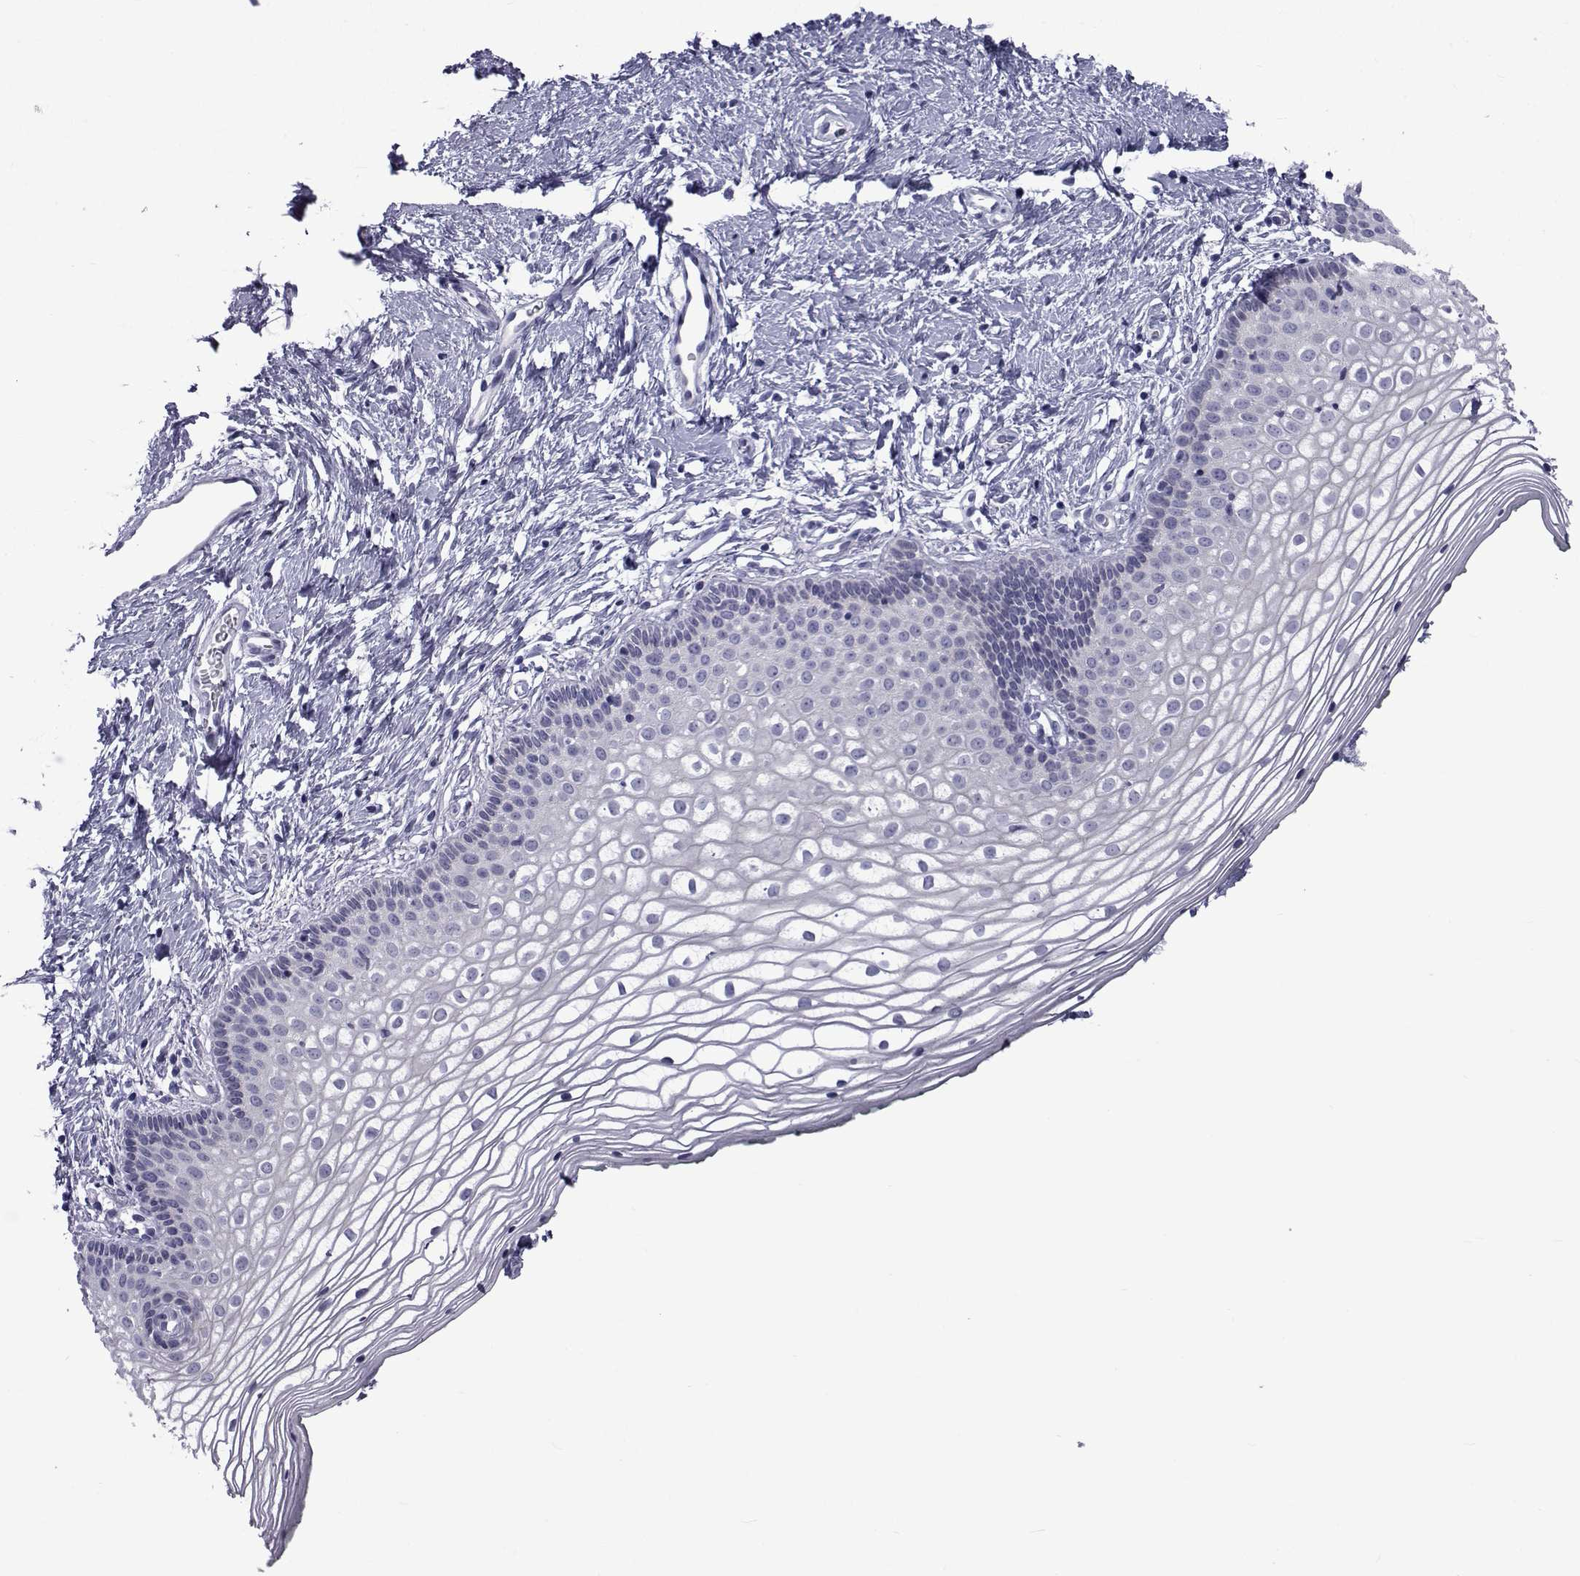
{"staining": {"intensity": "negative", "quantity": "none", "location": "none"}, "tissue": "vagina", "cell_type": "Squamous epithelial cells", "image_type": "normal", "snomed": [{"axis": "morphology", "description": "Normal tissue, NOS"}, {"axis": "topography", "description": "Vagina"}], "caption": "Squamous epithelial cells show no significant protein expression in unremarkable vagina. (DAB immunohistochemistry with hematoxylin counter stain).", "gene": "PDE6G", "patient": {"sex": "female", "age": 36}}